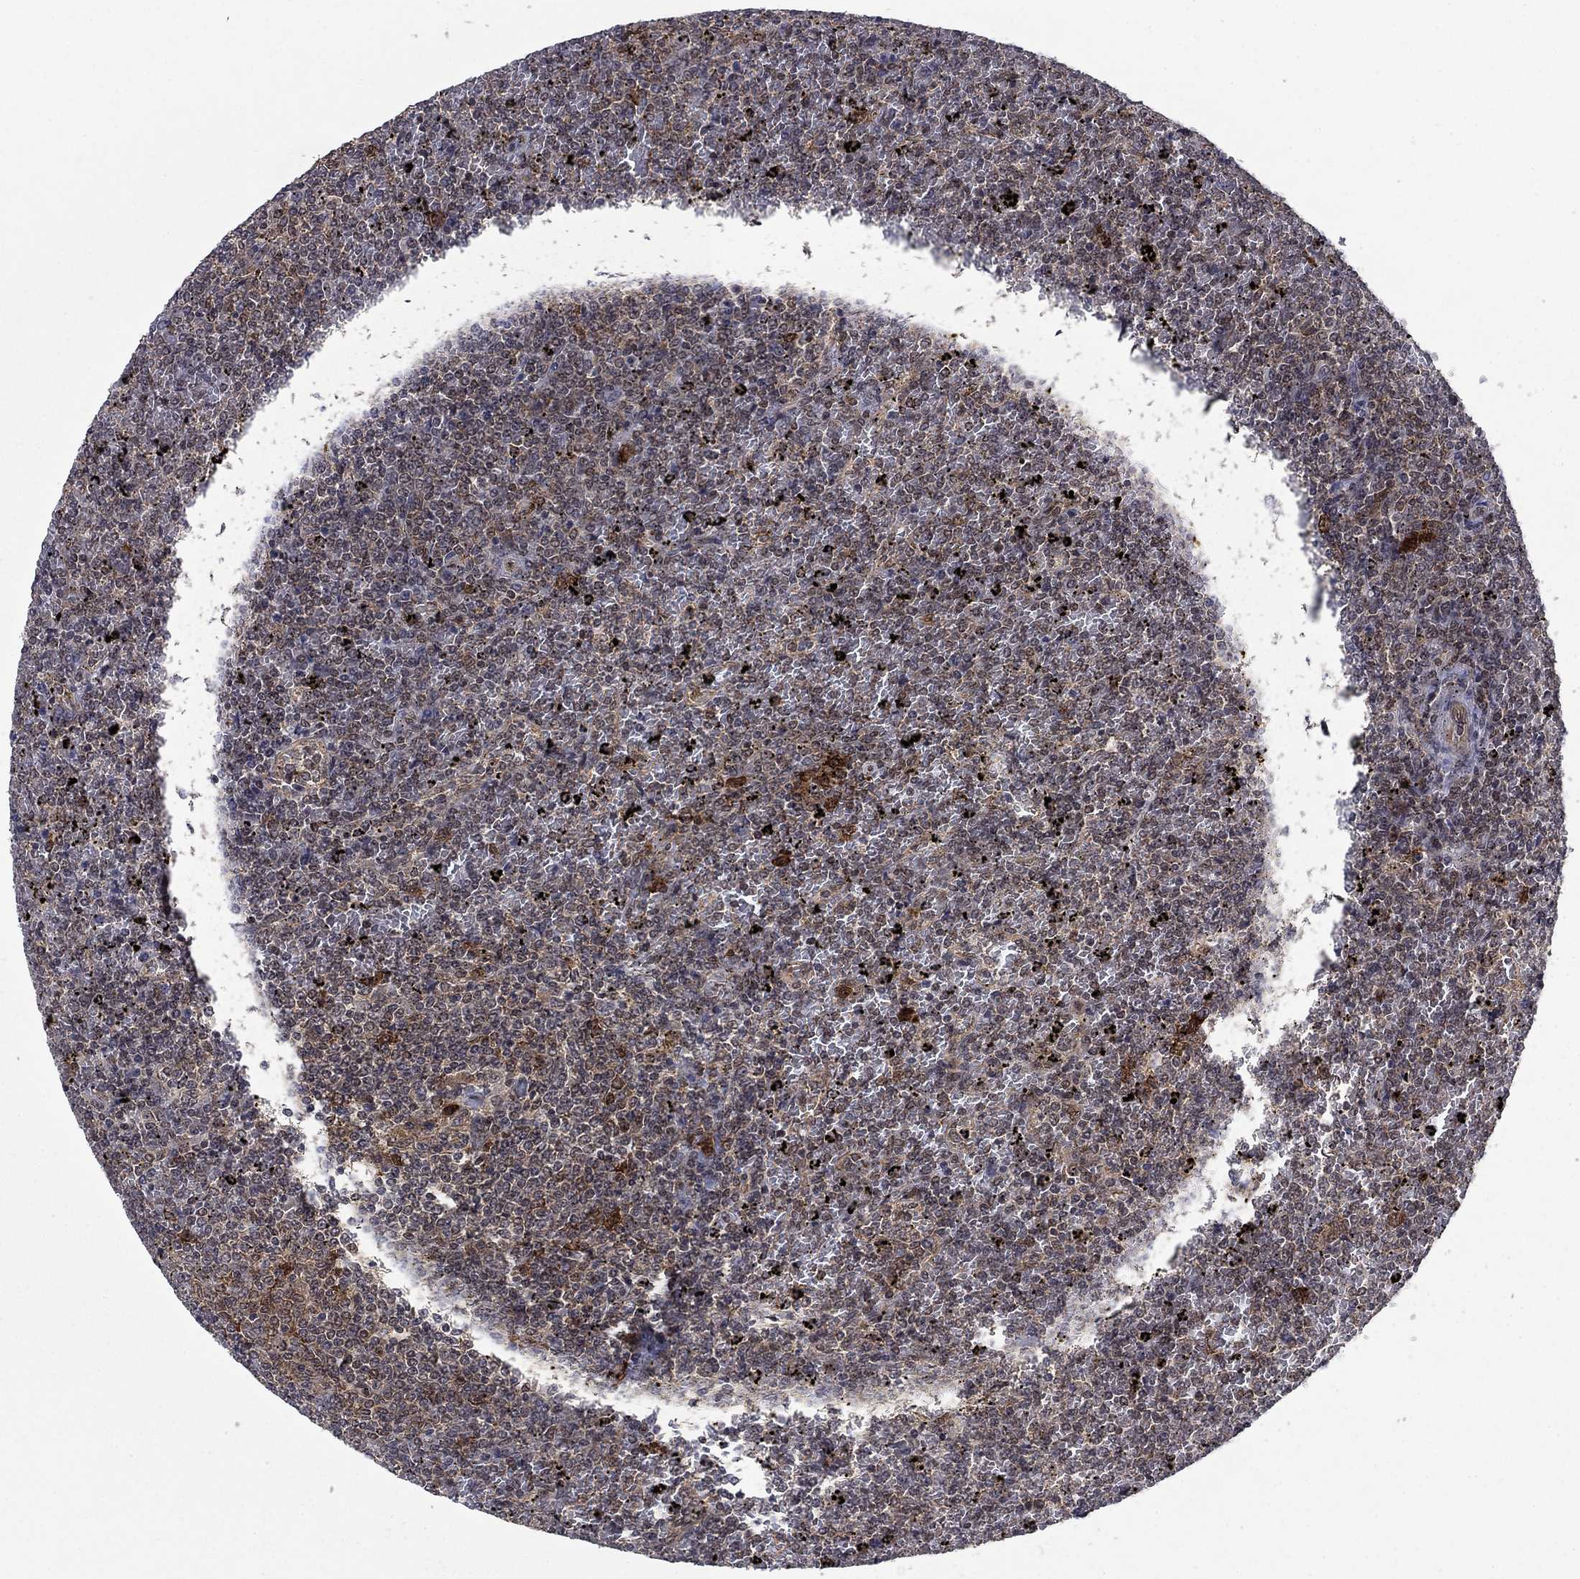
{"staining": {"intensity": "negative", "quantity": "none", "location": "none"}, "tissue": "lymphoma", "cell_type": "Tumor cells", "image_type": "cancer", "snomed": [{"axis": "morphology", "description": "Malignant lymphoma, non-Hodgkin's type, Low grade"}, {"axis": "topography", "description": "Spleen"}], "caption": "Immunohistochemical staining of lymphoma exhibits no significant positivity in tumor cells. (IHC, brightfield microscopy, high magnification).", "gene": "DNAJA1", "patient": {"sex": "female", "age": 77}}